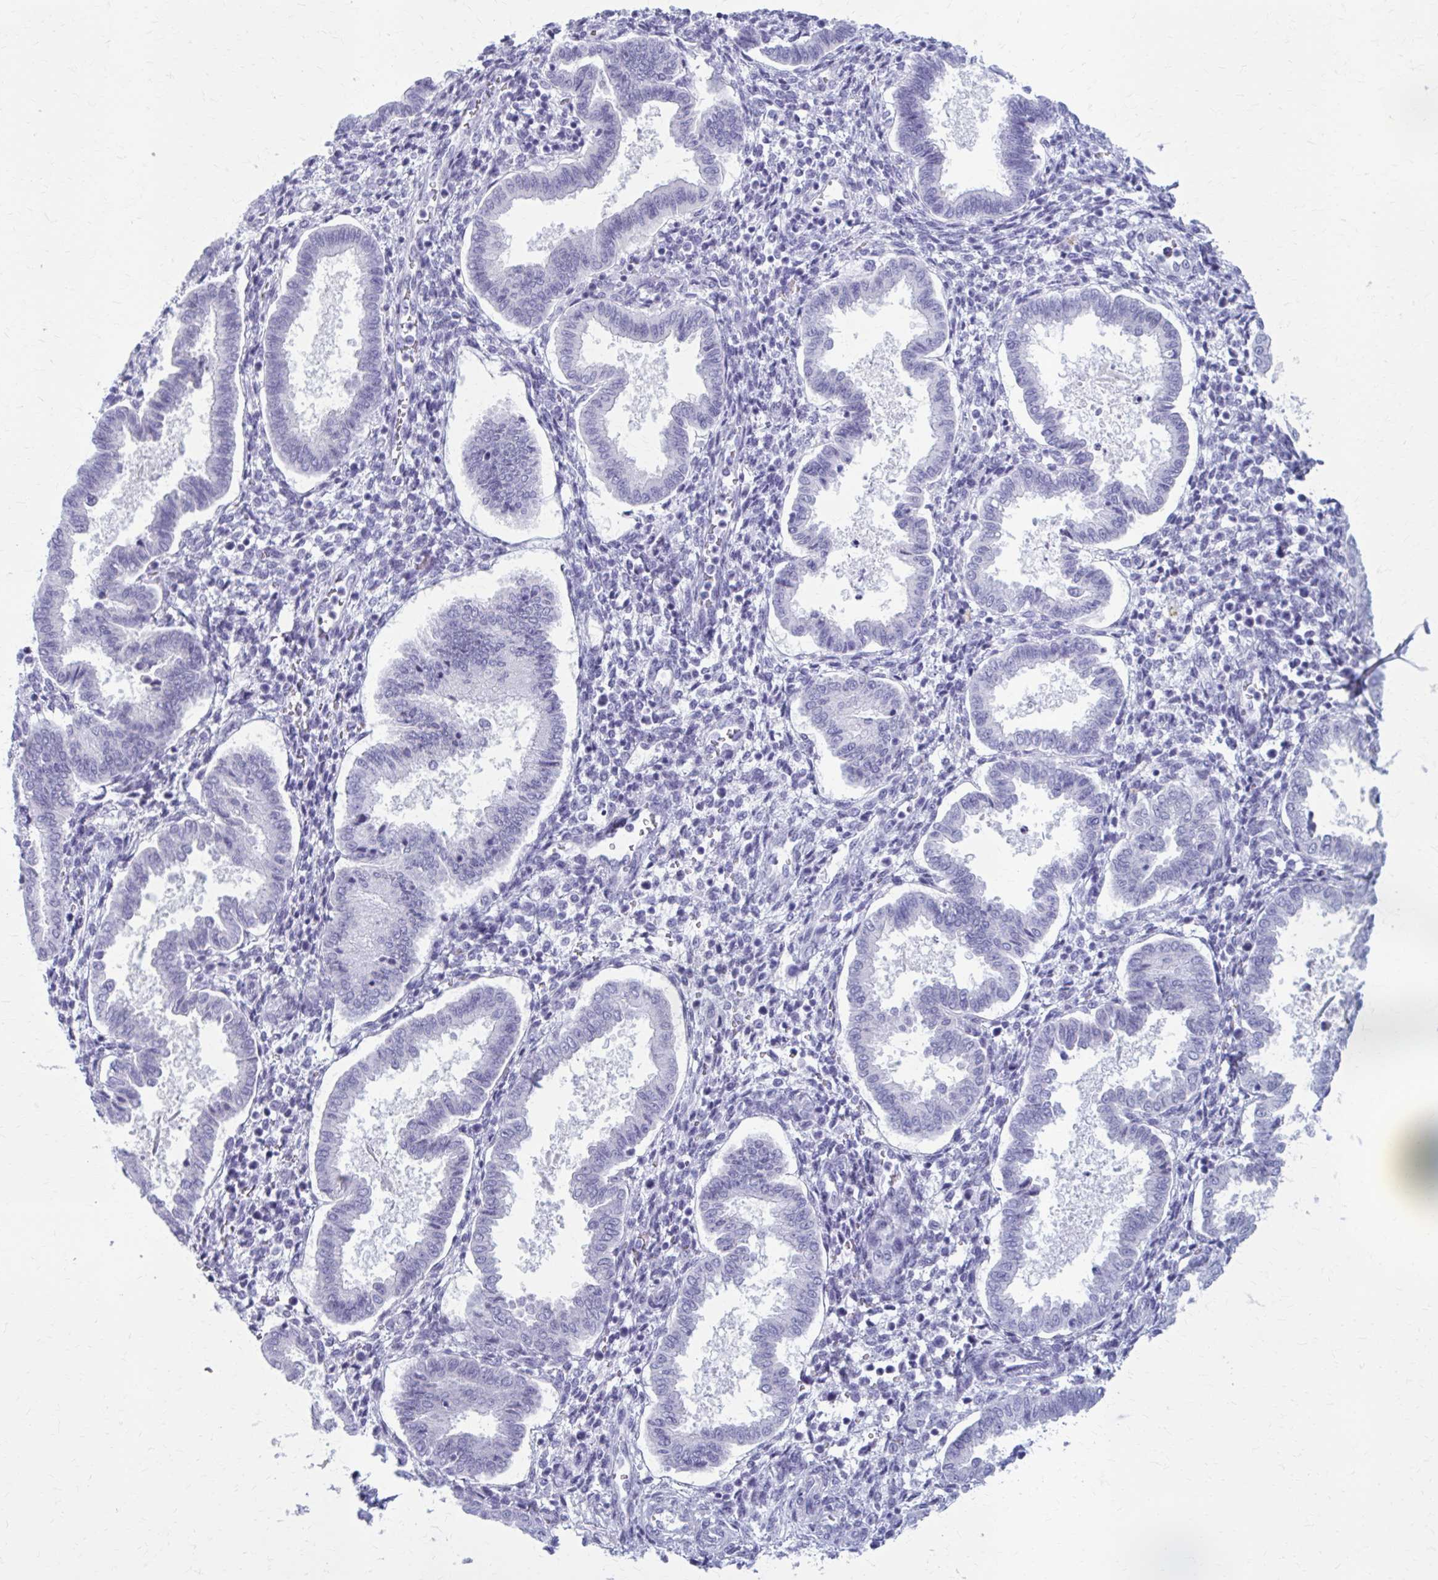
{"staining": {"intensity": "negative", "quantity": "none", "location": "none"}, "tissue": "endometrium", "cell_type": "Cells in endometrial stroma", "image_type": "normal", "snomed": [{"axis": "morphology", "description": "Normal tissue, NOS"}, {"axis": "topography", "description": "Endometrium"}], "caption": "Immunohistochemistry of benign human endometrium demonstrates no staining in cells in endometrial stroma.", "gene": "ZDHHC7", "patient": {"sex": "female", "age": 24}}